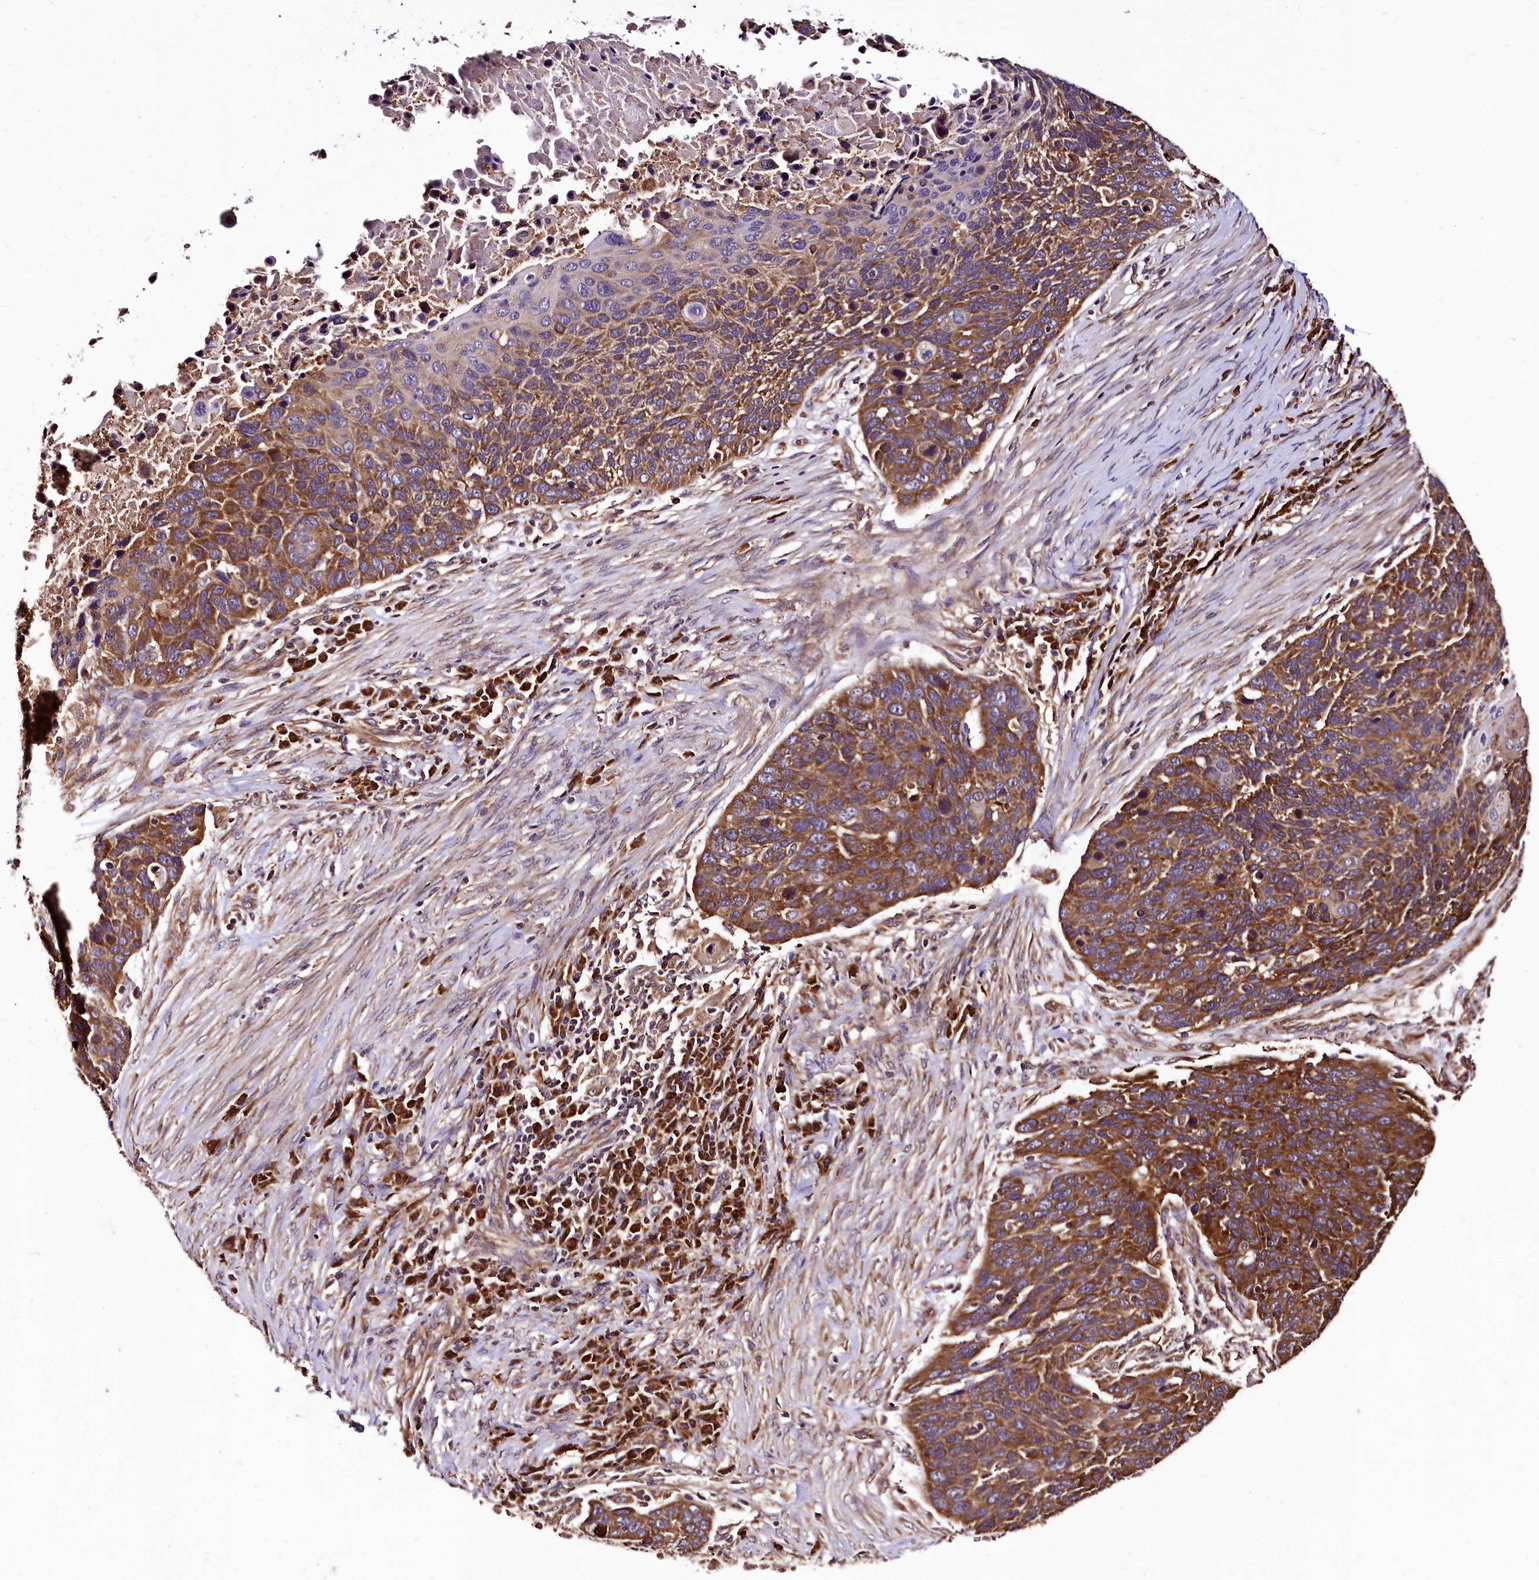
{"staining": {"intensity": "strong", "quantity": ">75%", "location": "cytoplasmic/membranous"}, "tissue": "lung cancer", "cell_type": "Tumor cells", "image_type": "cancer", "snomed": [{"axis": "morphology", "description": "Normal tissue, NOS"}, {"axis": "morphology", "description": "Squamous cell carcinoma, NOS"}, {"axis": "topography", "description": "Lymph node"}, {"axis": "topography", "description": "Lung"}], "caption": "Protein expression analysis of lung squamous cell carcinoma demonstrates strong cytoplasmic/membranous staining in approximately >75% of tumor cells.", "gene": "LRSAM1", "patient": {"sex": "male", "age": 66}}